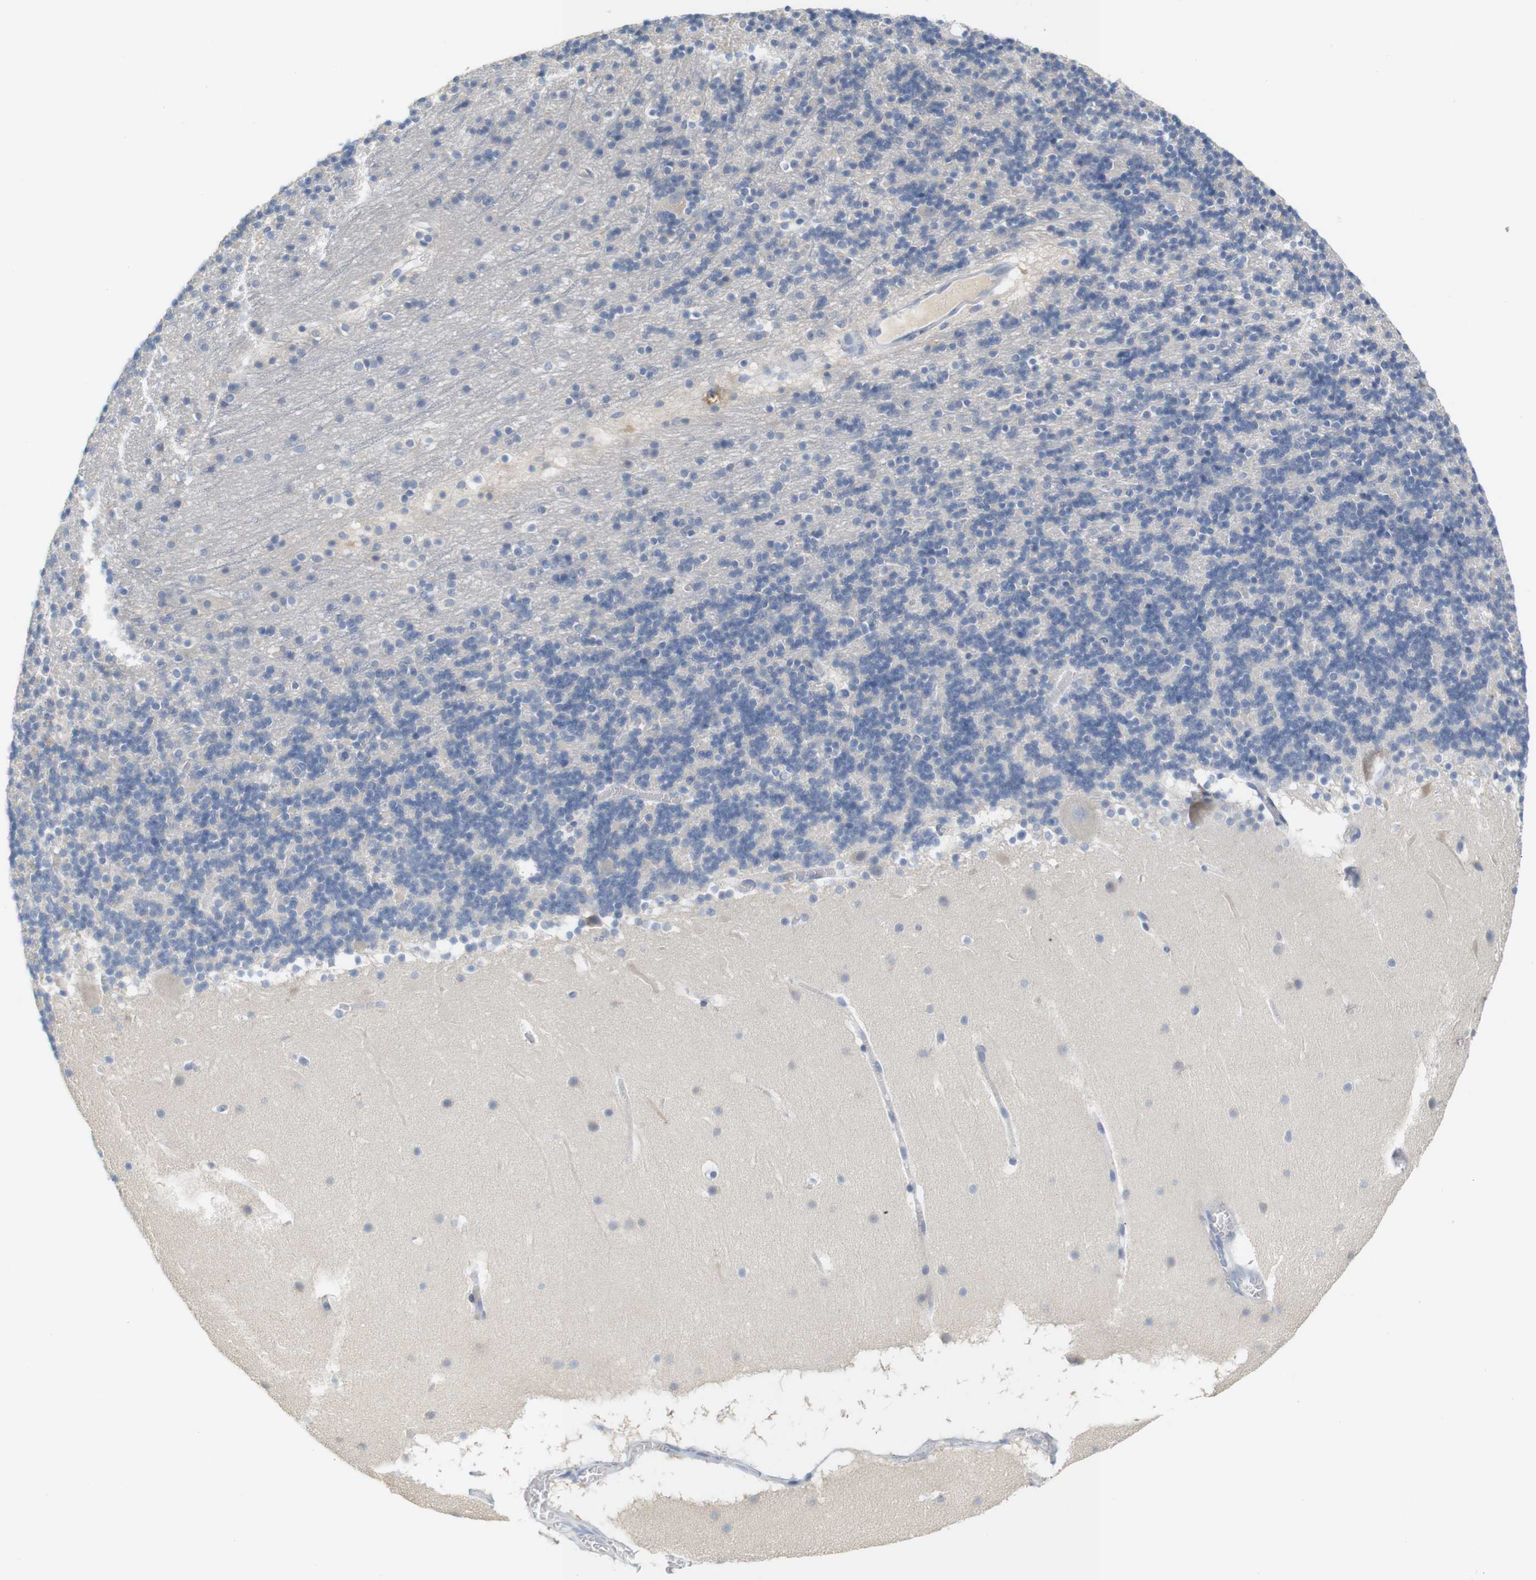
{"staining": {"intensity": "negative", "quantity": "none", "location": "none"}, "tissue": "cerebellum", "cell_type": "Cells in granular layer", "image_type": "normal", "snomed": [{"axis": "morphology", "description": "Normal tissue, NOS"}, {"axis": "topography", "description": "Cerebellum"}], "caption": "Histopathology image shows no protein positivity in cells in granular layer of unremarkable cerebellum.", "gene": "RGS9", "patient": {"sex": "male", "age": 45}}